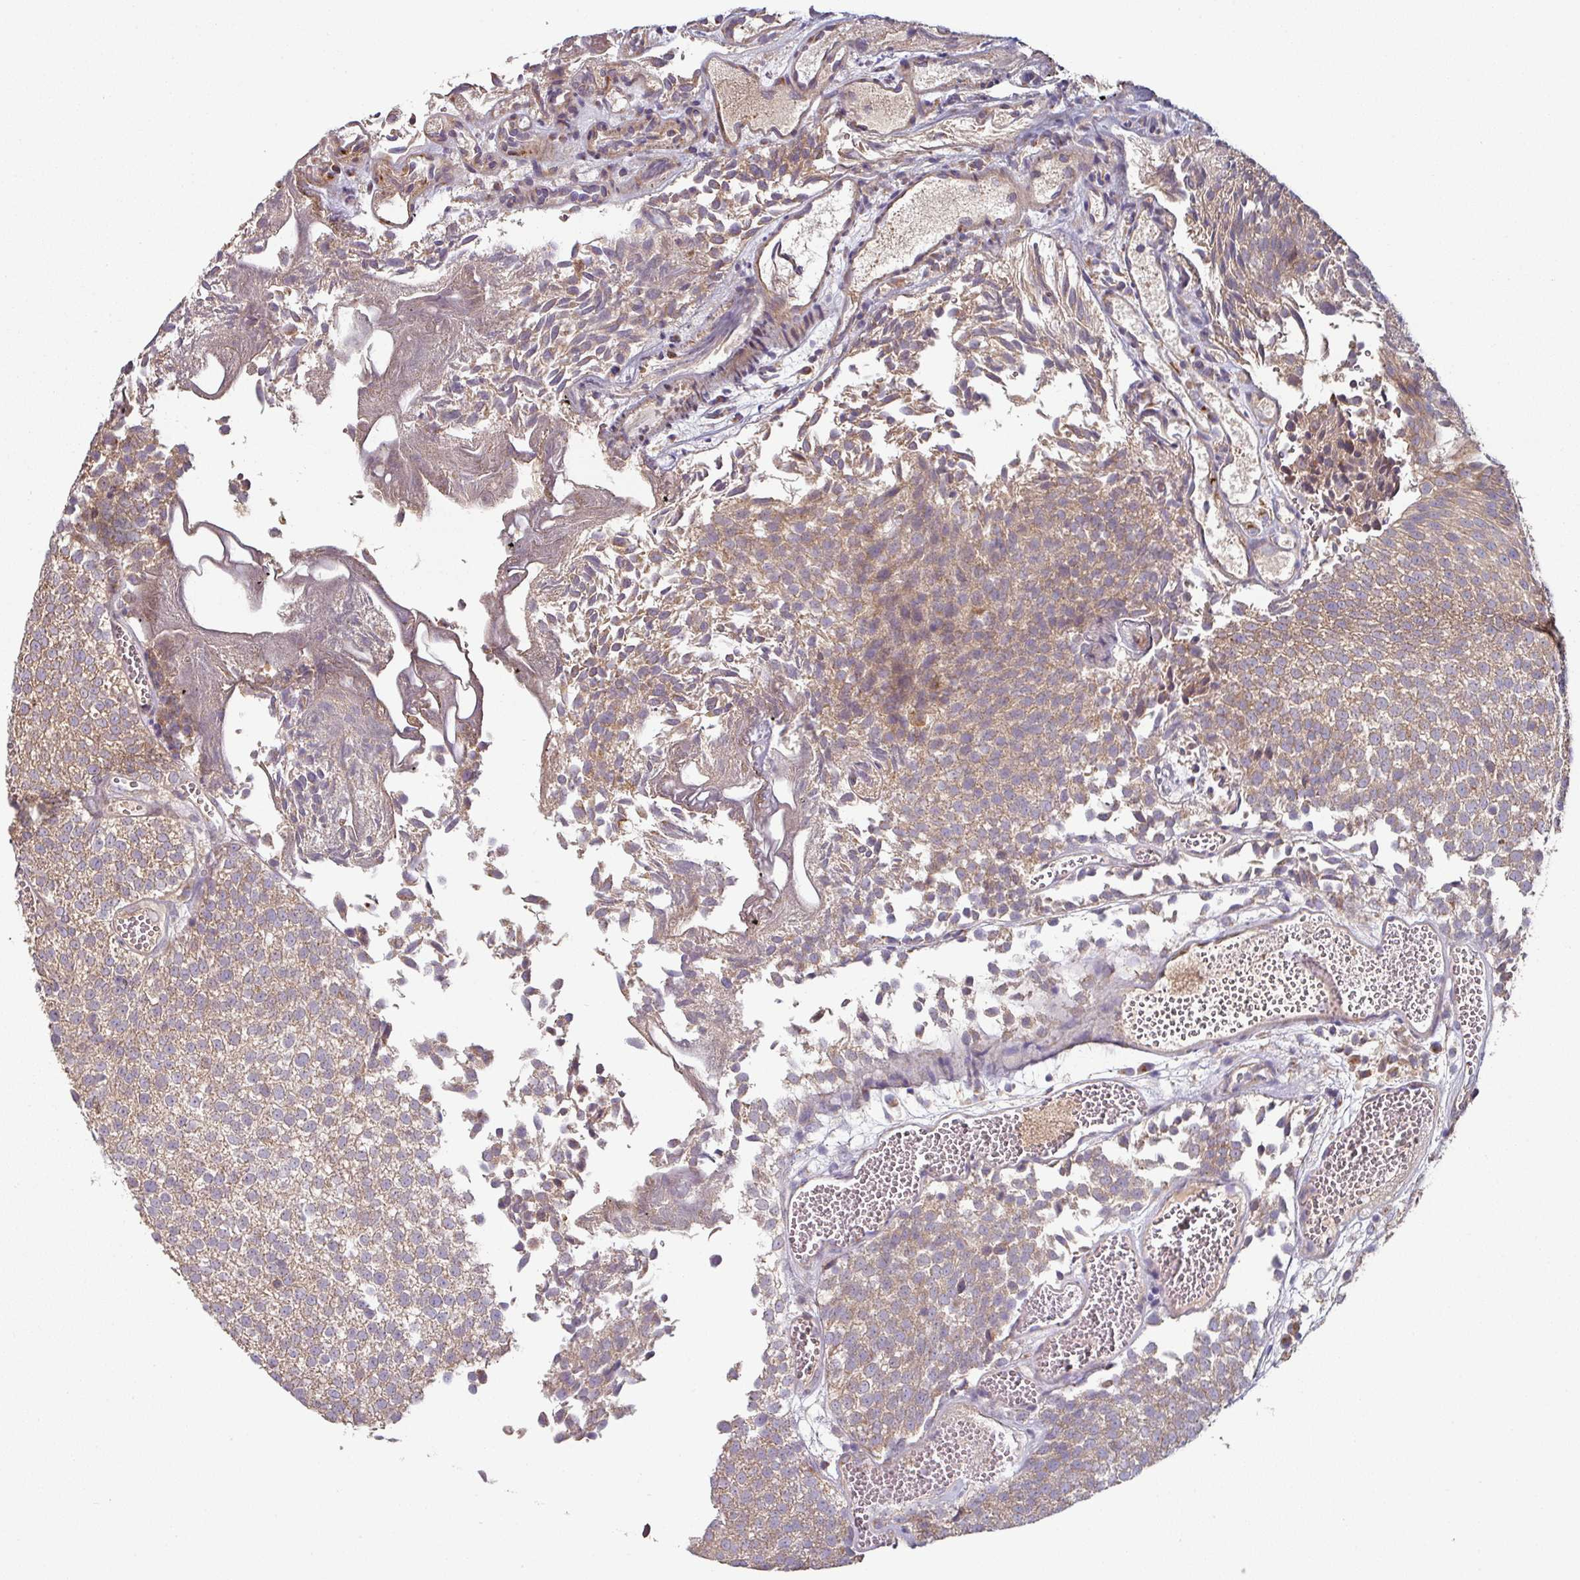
{"staining": {"intensity": "moderate", "quantity": ">75%", "location": "cytoplasmic/membranous"}, "tissue": "urothelial cancer", "cell_type": "Tumor cells", "image_type": "cancer", "snomed": [{"axis": "morphology", "description": "Urothelial carcinoma, Low grade"}, {"axis": "topography", "description": "Urinary bladder"}], "caption": "Brown immunohistochemical staining in low-grade urothelial carcinoma reveals moderate cytoplasmic/membranous positivity in approximately >75% of tumor cells.", "gene": "SIK1", "patient": {"sex": "female", "age": 79}}